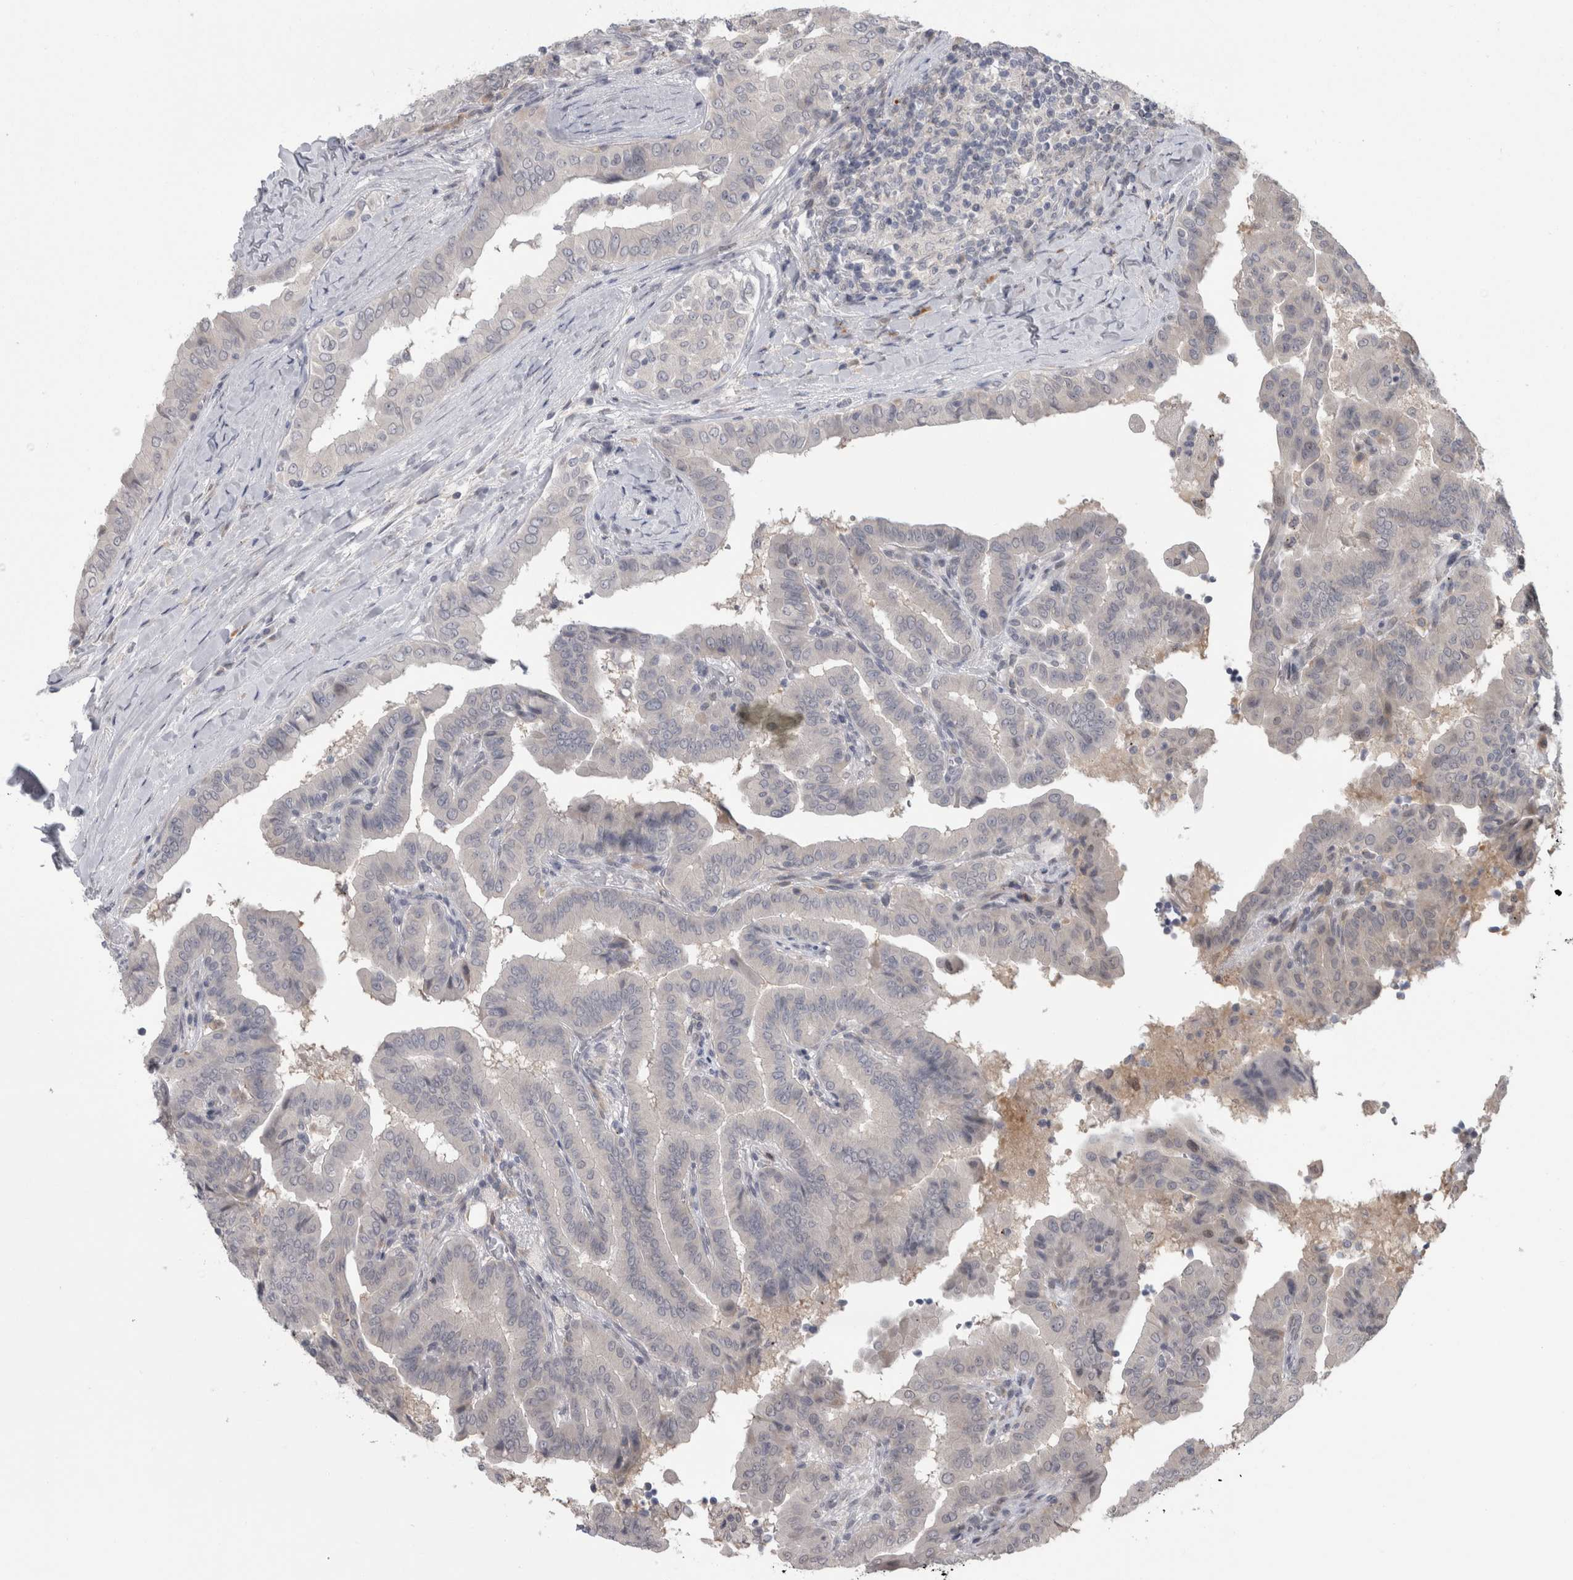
{"staining": {"intensity": "negative", "quantity": "none", "location": "none"}, "tissue": "thyroid cancer", "cell_type": "Tumor cells", "image_type": "cancer", "snomed": [{"axis": "morphology", "description": "Papillary adenocarcinoma, NOS"}, {"axis": "topography", "description": "Thyroid gland"}], "caption": "A photomicrograph of thyroid papillary adenocarcinoma stained for a protein demonstrates no brown staining in tumor cells. The staining is performed using DAB brown chromogen with nuclei counter-stained in using hematoxylin.", "gene": "MTBP", "patient": {"sex": "male", "age": 33}}